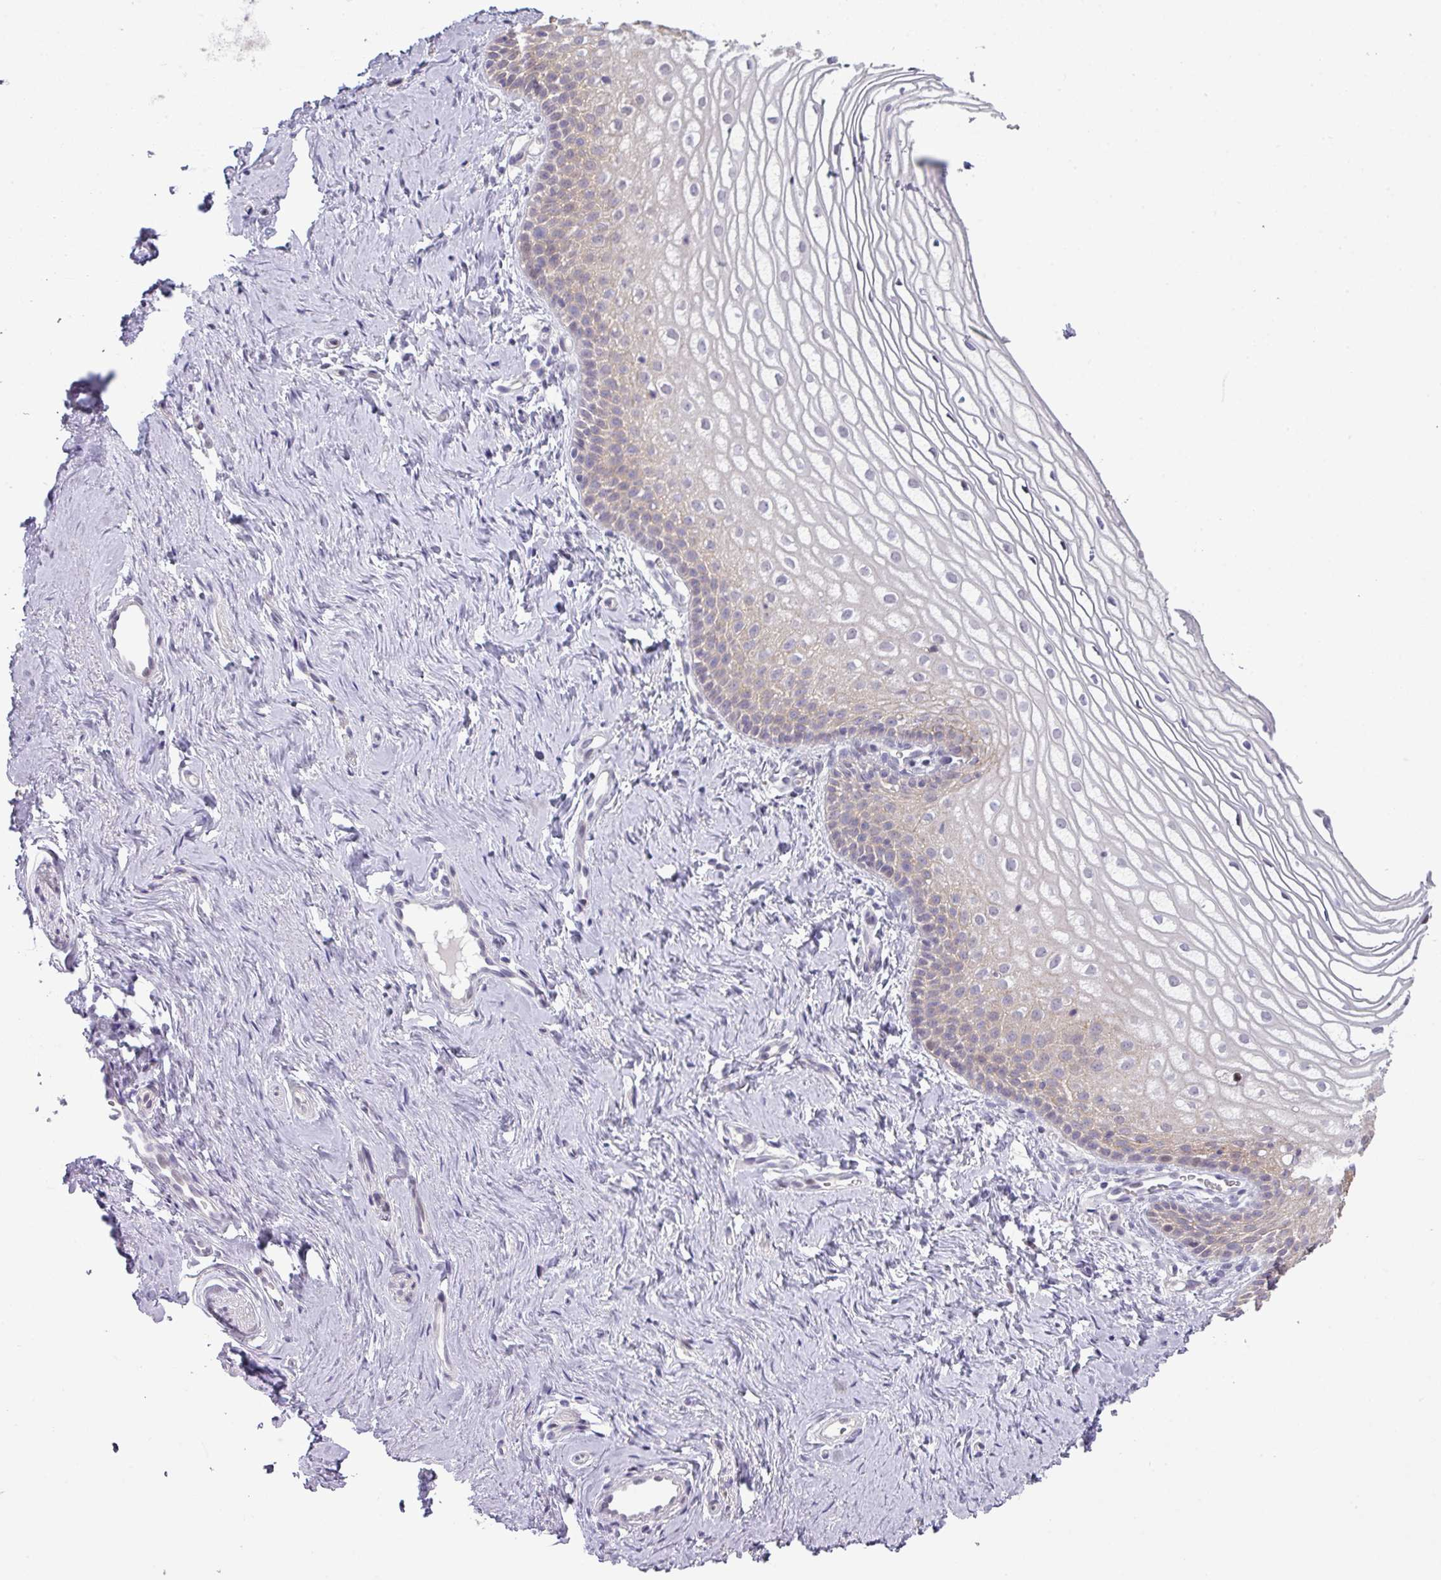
{"staining": {"intensity": "weak", "quantity": "<25%", "location": "cytoplasmic/membranous"}, "tissue": "vagina", "cell_type": "Squamous epithelial cells", "image_type": "normal", "snomed": [{"axis": "morphology", "description": "Normal tissue, NOS"}, {"axis": "topography", "description": "Vagina"}], "caption": "Immunohistochemical staining of unremarkable vagina demonstrates no significant staining in squamous epithelial cells.", "gene": "ANKRD13B", "patient": {"sex": "female", "age": 56}}